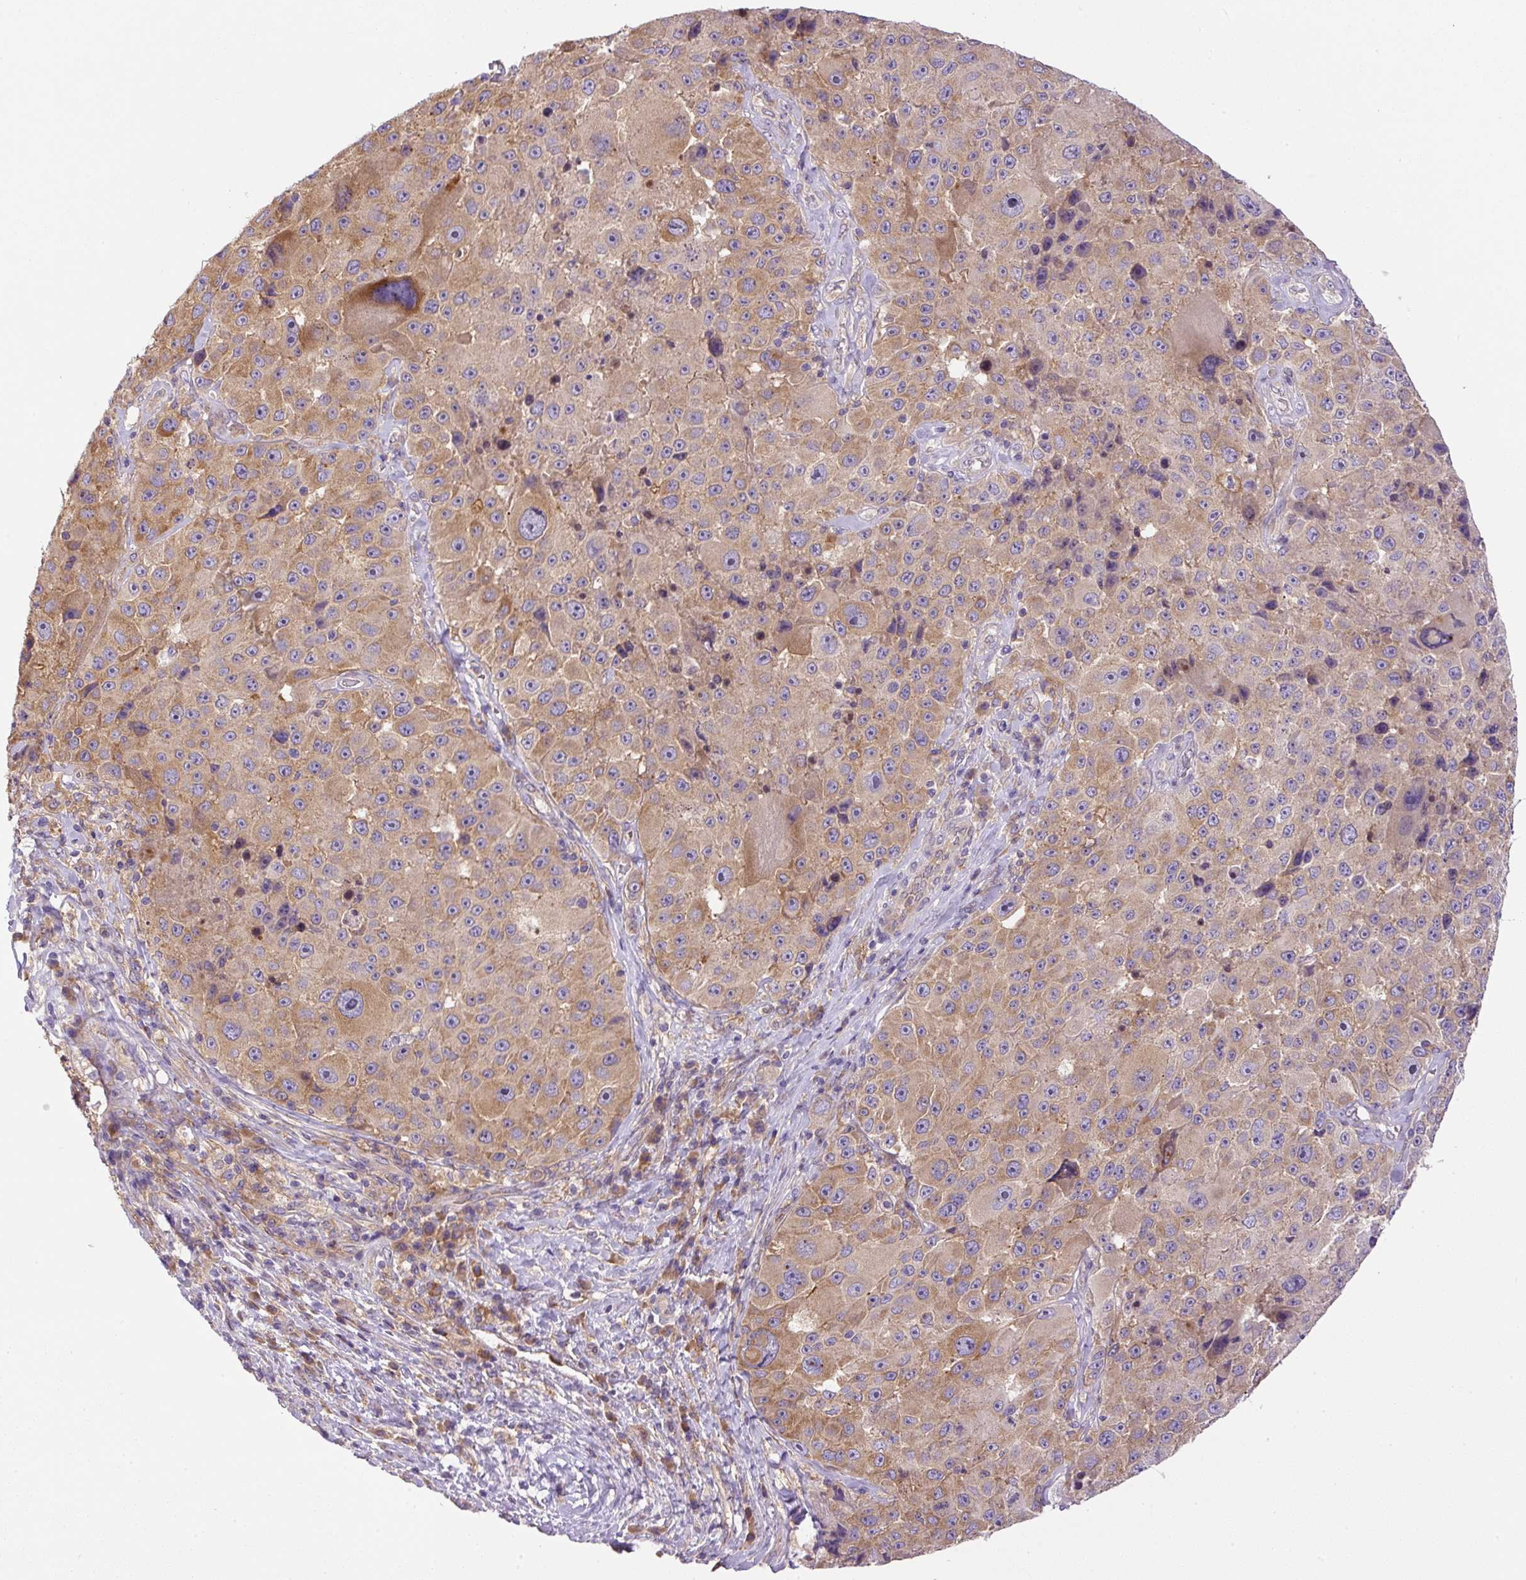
{"staining": {"intensity": "moderate", "quantity": ">75%", "location": "cytoplasmic/membranous"}, "tissue": "melanoma", "cell_type": "Tumor cells", "image_type": "cancer", "snomed": [{"axis": "morphology", "description": "Malignant melanoma, Metastatic site"}, {"axis": "topography", "description": "Lymph node"}], "caption": "IHC photomicrograph of malignant melanoma (metastatic site) stained for a protein (brown), which displays medium levels of moderate cytoplasmic/membranous expression in approximately >75% of tumor cells.", "gene": "DAPK1", "patient": {"sex": "male", "age": 62}}